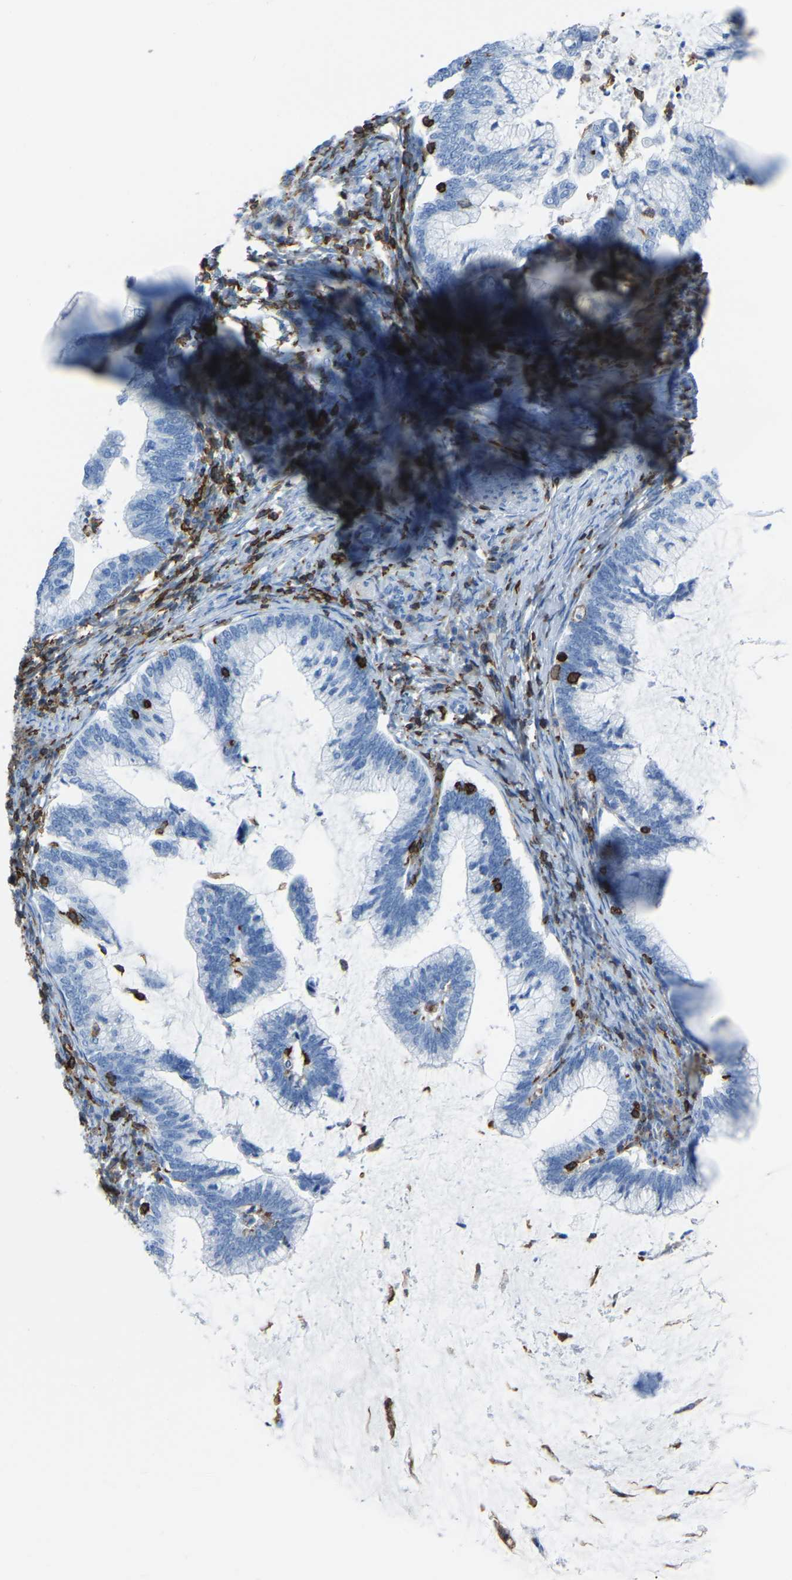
{"staining": {"intensity": "weak", "quantity": "<25%", "location": "cytoplasmic/membranous"}, "tissue": "cervical cancer", "cell_type": "Tumor cells", "image_type": "cancer", "snomed": [{"axis": "morphology", "description": "Adenocarcinoma, NOS"}, {"axis": "topography", "description": "Cervix"}], "caption": "An image of cervical cancer stained for a protein demonstrates no brown staining in tumor cells. Brightfield microscopy of immunohistochemistry stained with DAB (3,3'-diaminobenzidine) (brown) and hematoxylin (blue), captured at high magnification.", "gene": "LSP1", "patient": {"sex": "female", "age": 36}}